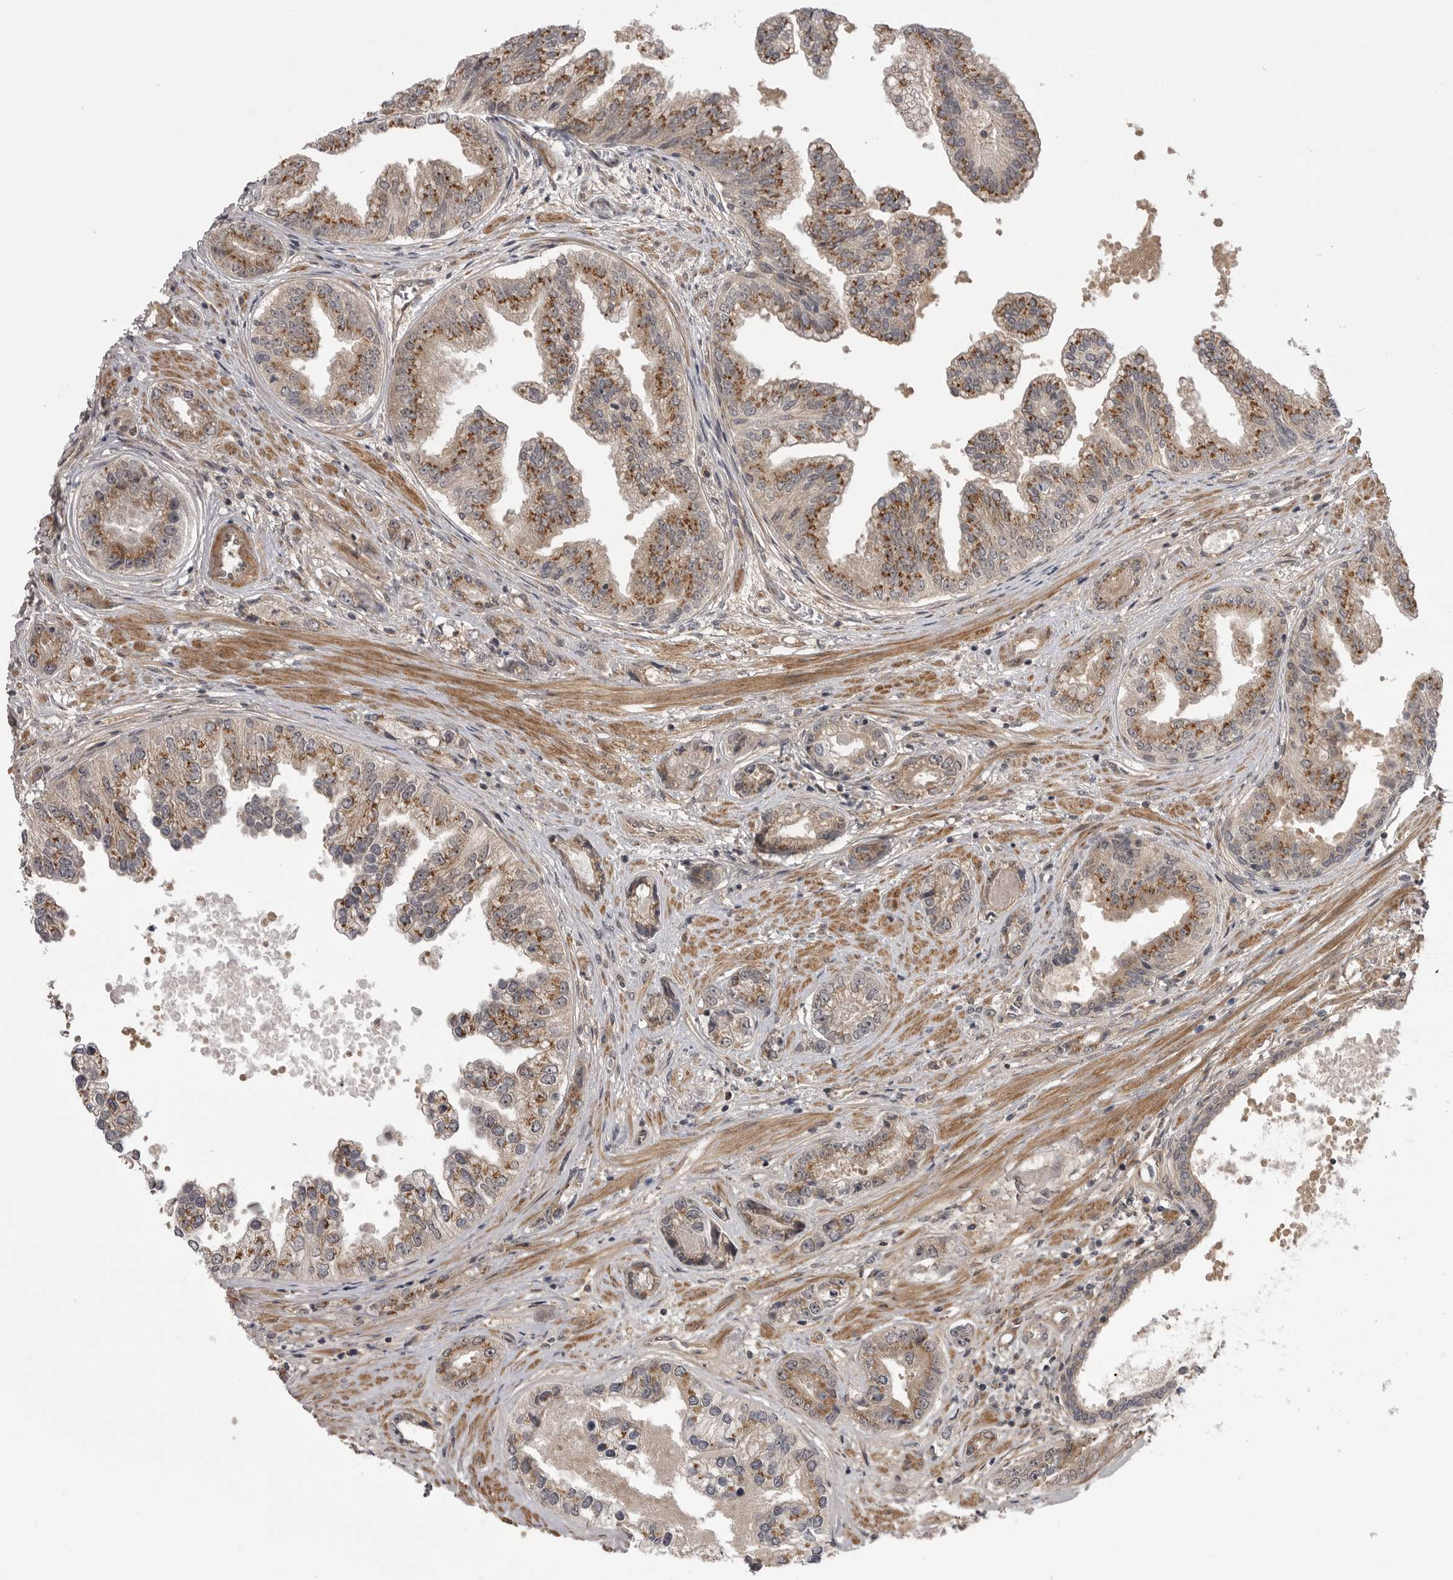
{"staining": {"intensity": "moderate", "quantity": ">75%", "location": "cytoplasmic/membranous"}, "tissue": "prostate cancer", "cell_type": "Tumor cells", "image_type": "cancer", "snomed": [{"axis": "morphology", "description": "Adenocarcinoma, High grade"}, {"axis": "topography", "description": "Prostate"}], "caption": "Prostate cancer was stained to show a protein in brown. There is medium levels of moderate cytoplasmic/membranous positivity in about >75% of tumor cells. The staining was performed using DAB (3,3'-diaminobenzidine), with brown indicating positive protein expression. Nuclei are stained blue with hematoxylin.", "gene": "PDCL", "patient": {"sex": "male", "age": 61}}